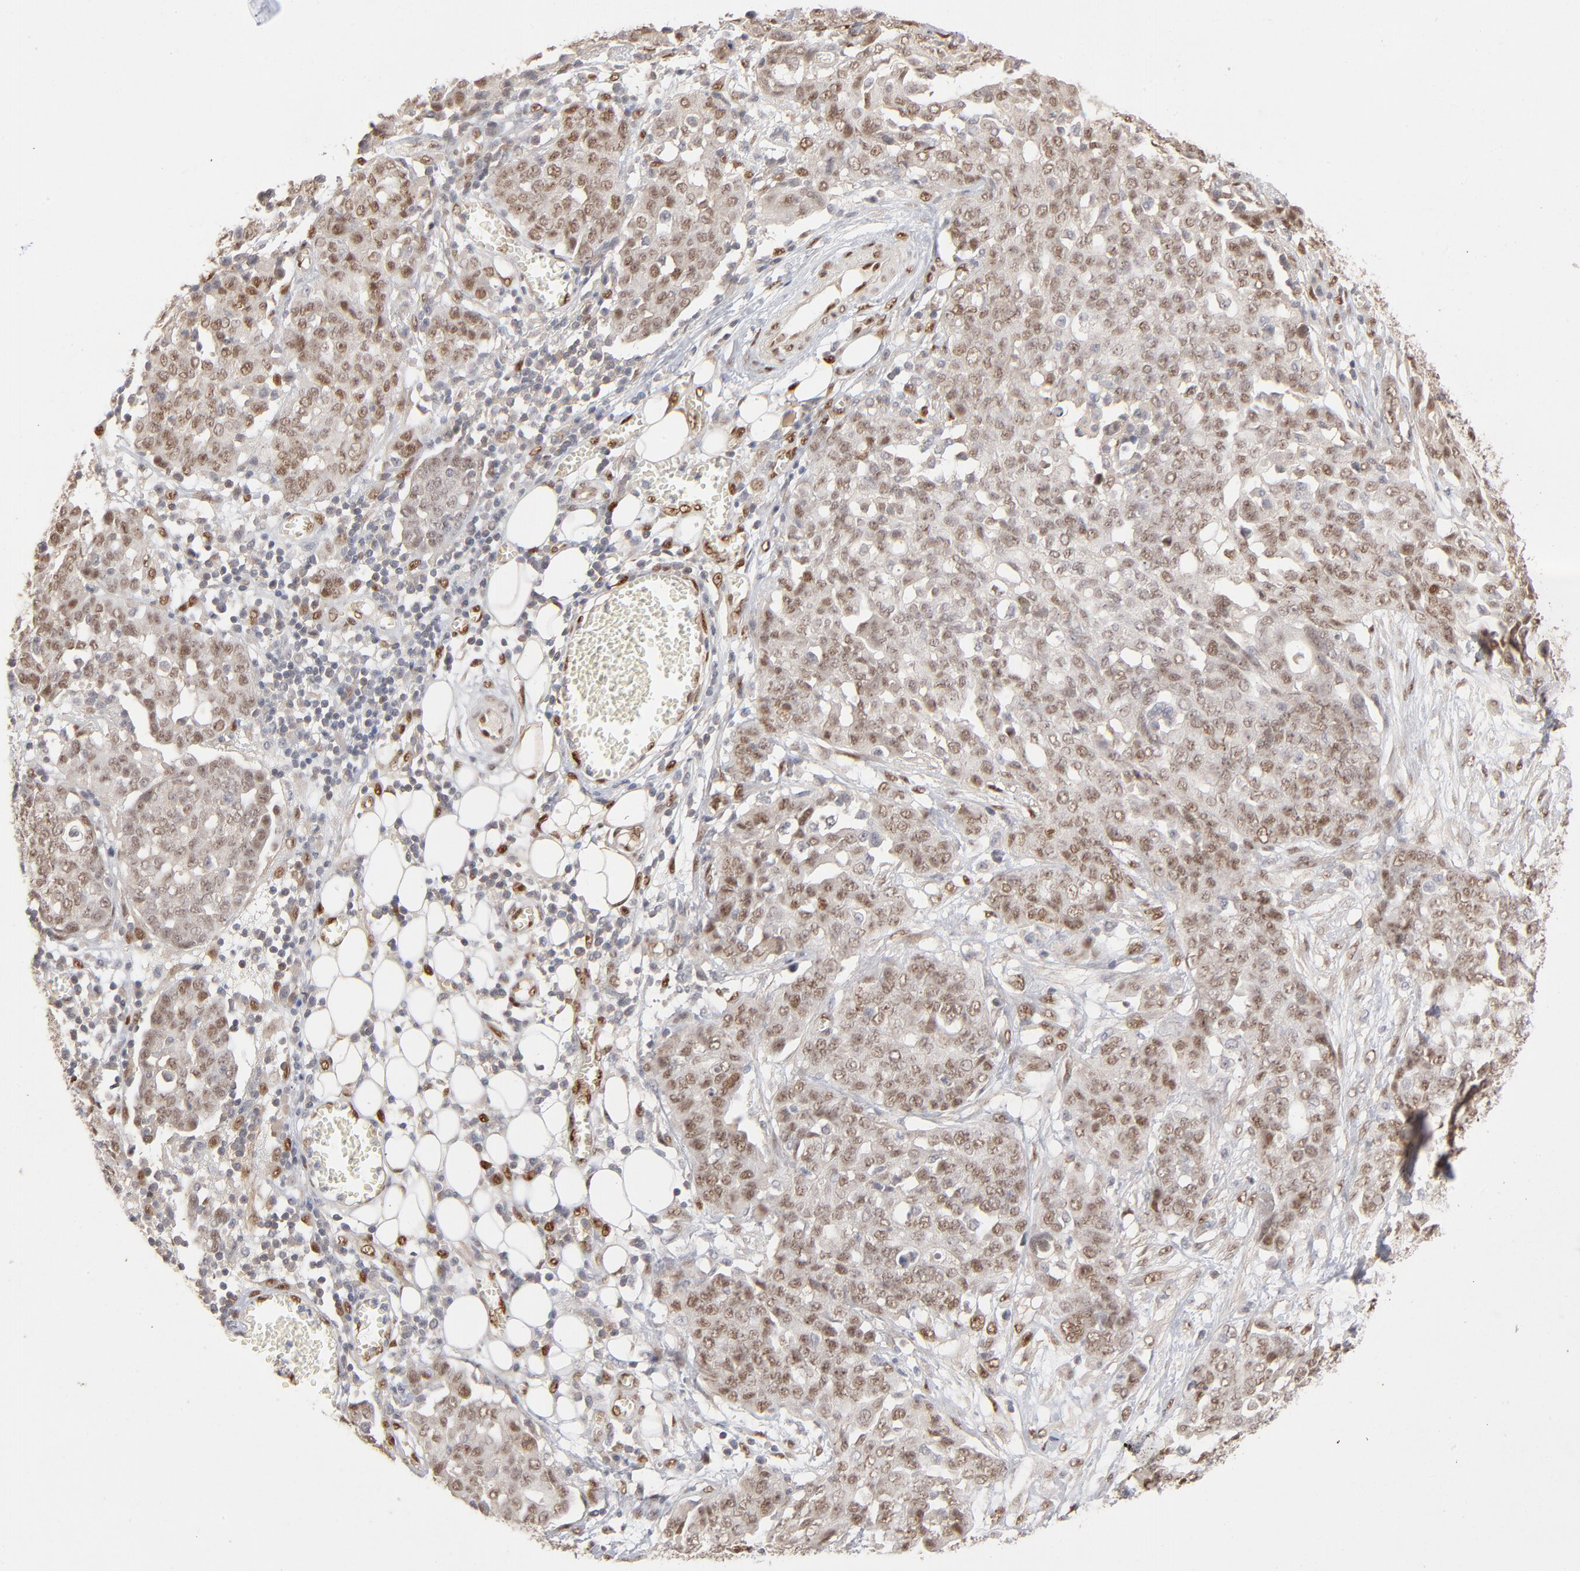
{"staining": {"intensity": "weak", "quantity": ">75%", "location": "nuclear"}, "tissue": "ovarian cancer", "cell_type": "Tumor cells", "image_type": "cancer", "snomed": [{"axis": "morphology", "description": "Cystadenocarcinoma, serous, NOS"}, {"axis": "topography", "description": "Soft tissue"}, {"axis": "topography", "description": "Ovary"}], "caption": "A micrograph of ovarian cancer stained for a protein exhibits weak nuclear brown staining in tumor cells. (Brightfield microscopy of DAB IHC at high magnification).", "gene": "NFIB", "patient": {"sex": "female", "age": 57}}